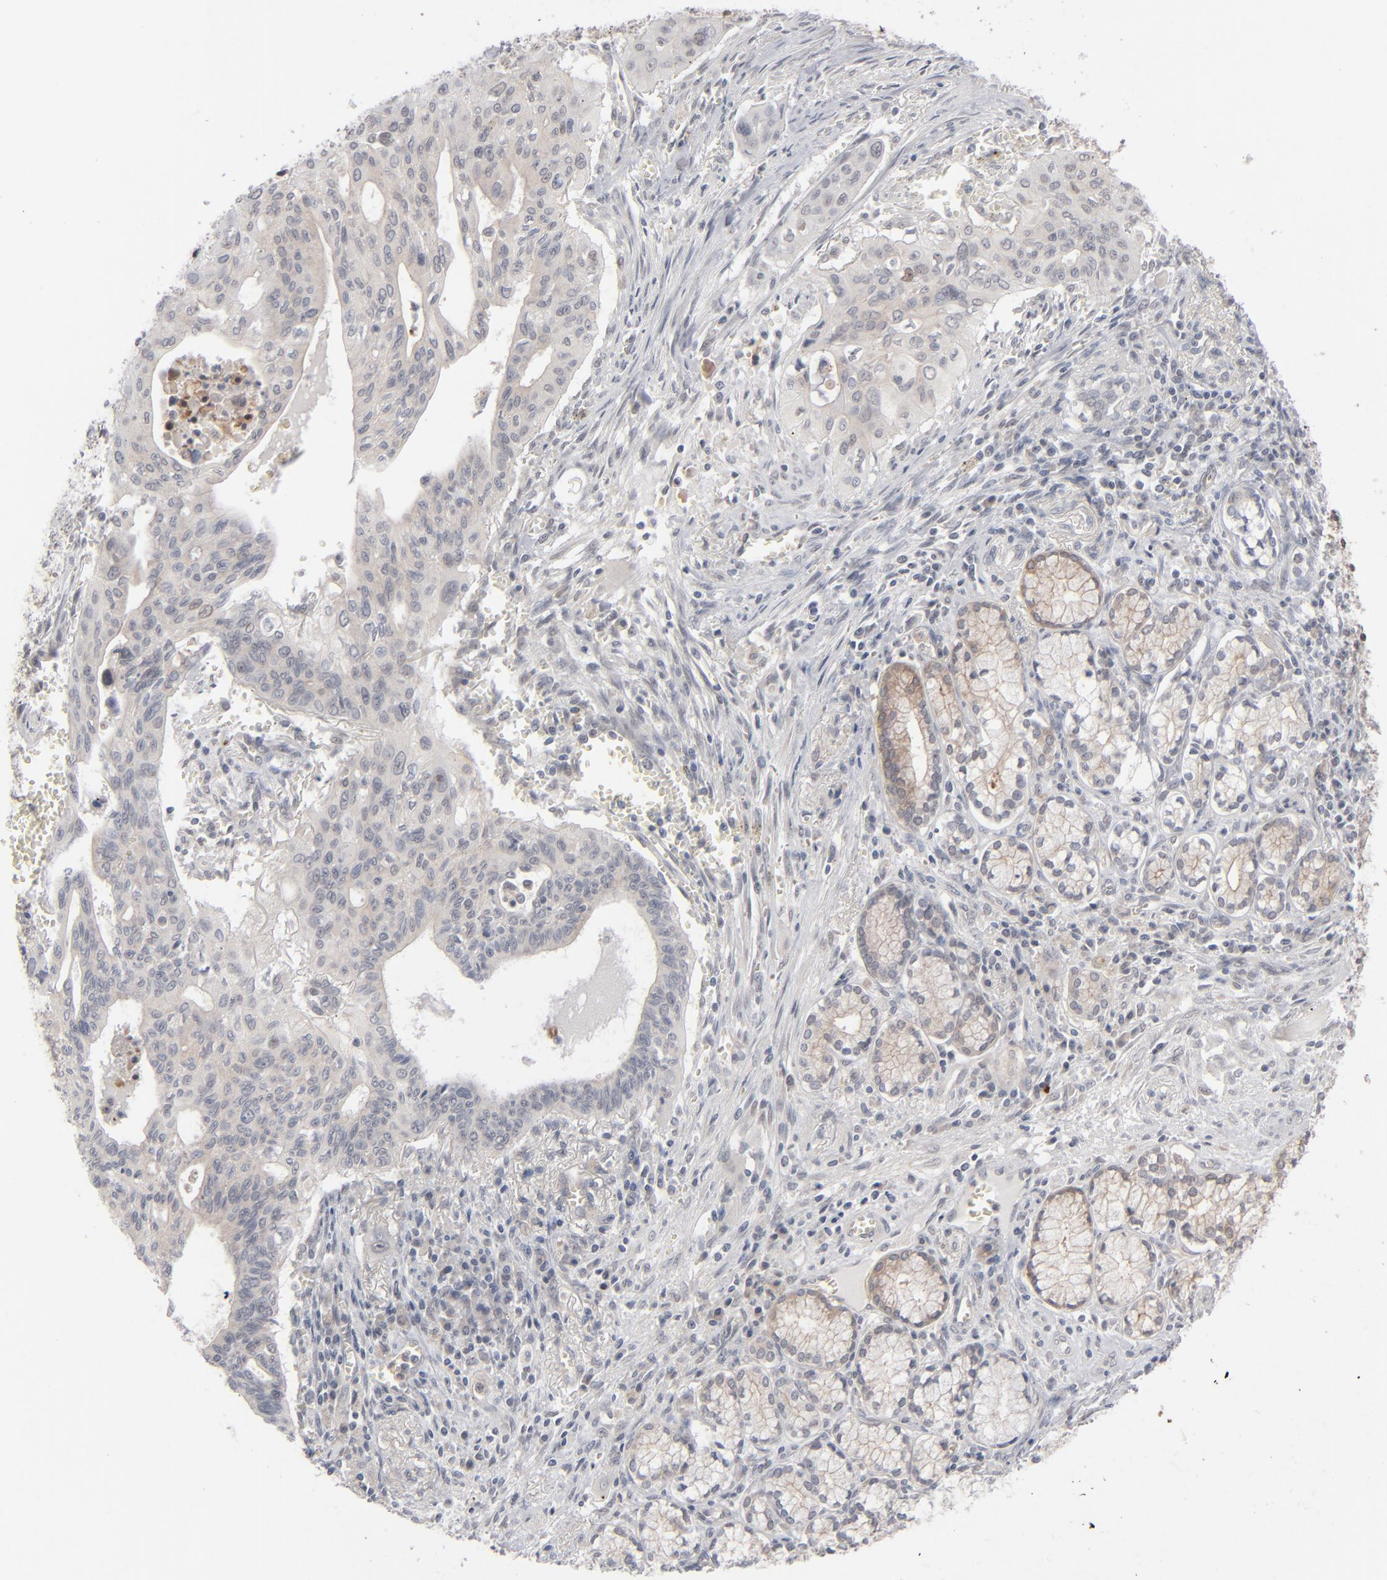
{"staining": {"intensity": "negative", "quantity": "none", "location": "none"}, "tissue": "pancreatic cancer", "cell_type": "Tumor cells", "image_type": "cancer", "snomed": [{"axis": "morphology", "description": "Adenocarcinoma, NOS"}, {"axis": "topography", "description": "Pancreas"}], "caption": "Tumor cells are negative for brown protein staining in adenocarcinoma (pancreatic). (DAB IHC with hematoxylin counter stain).", "gene": "POF1B", "patient": {"sex": "male", "age": 77}}